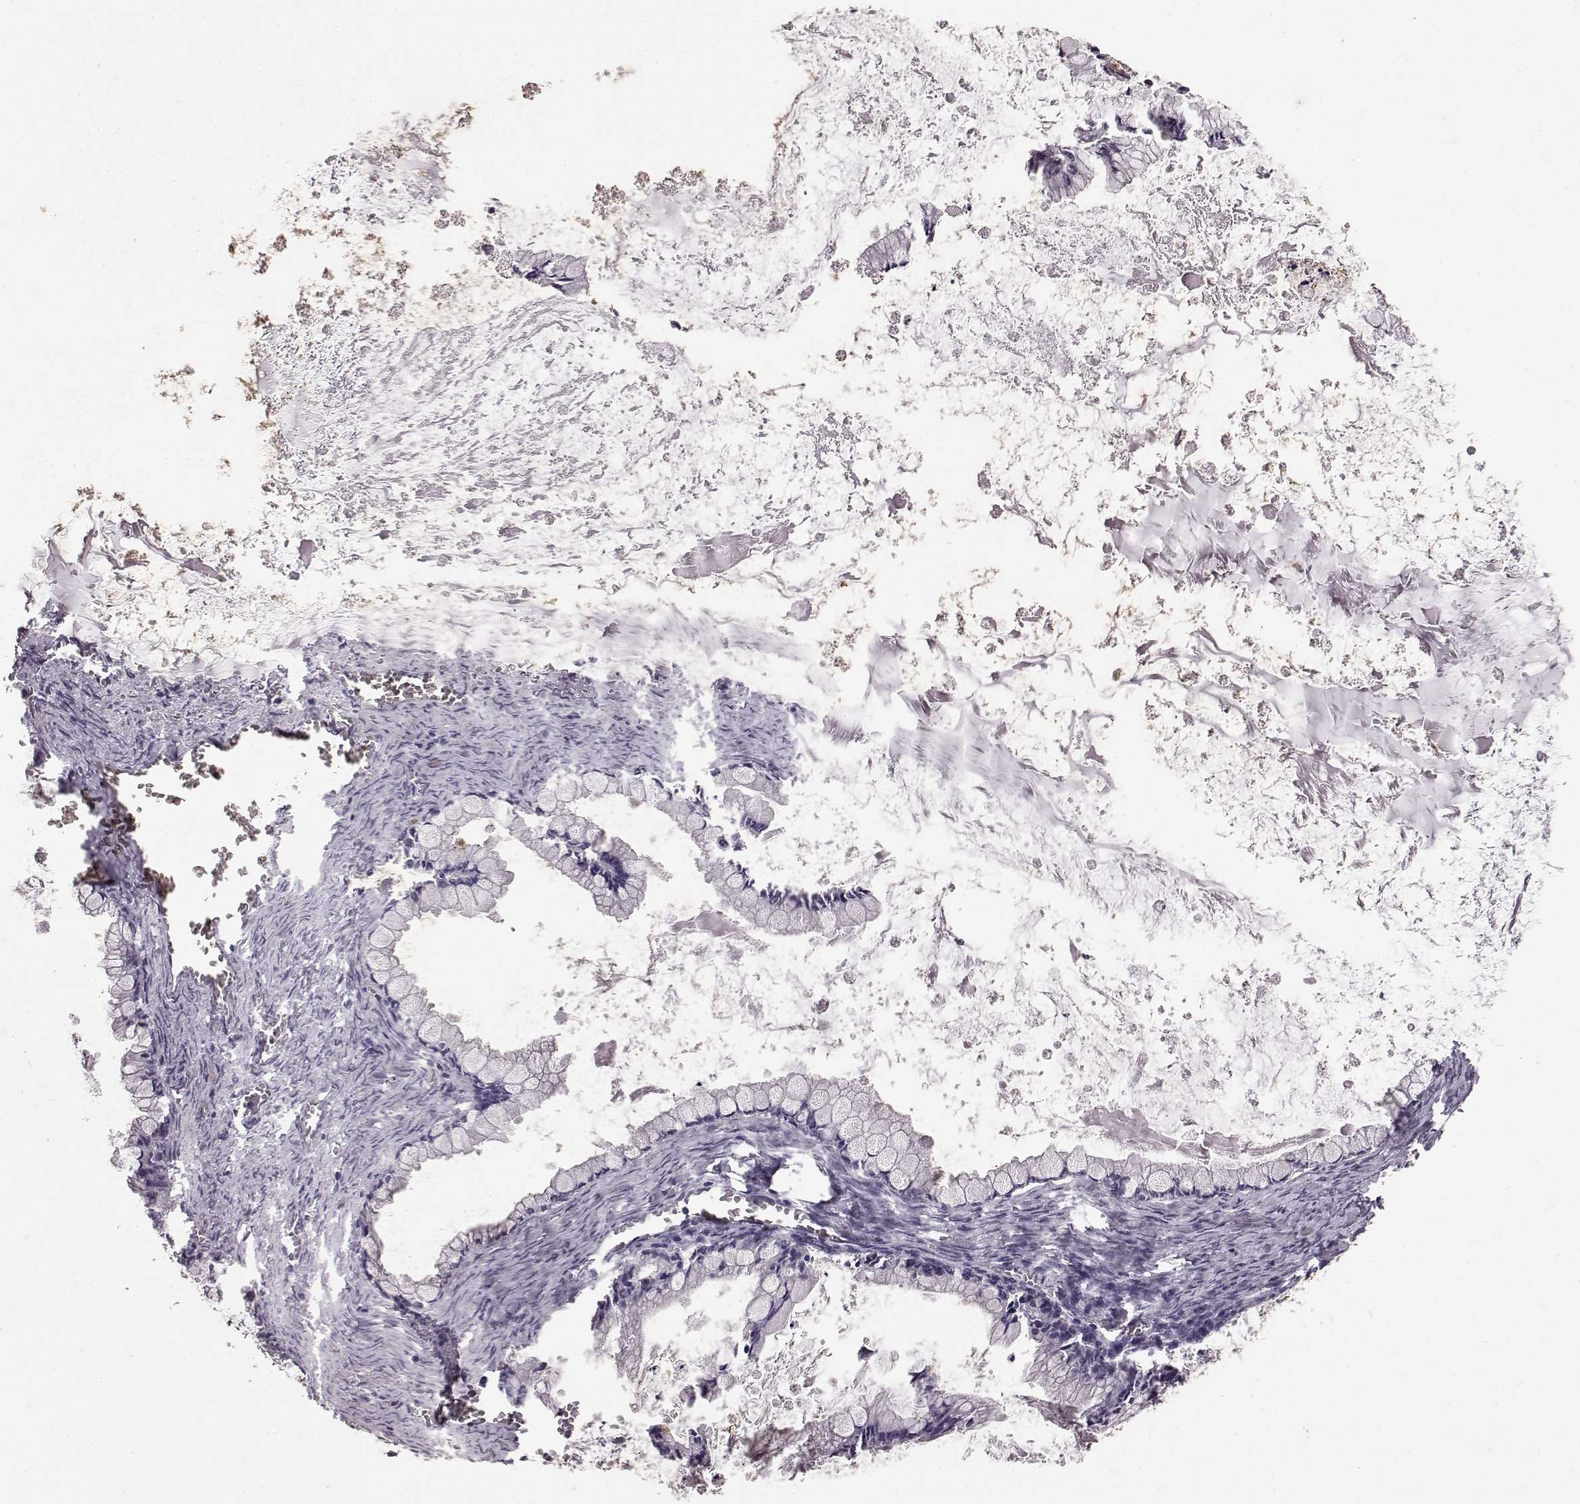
{"staining": {"intensity": "negative", "quantity": "none", "location": "none"}, "tissue": "ovarian cancer", "cell_type": "Tumor cells", "image_type": "cancer", "snomed": [{"axis": "morphology", "description": "Cystadenocarcinoma, mucinous, NOS"}, {"axis": "topography", "description": "Ovary"}], "caption": "IHC photomicrograph of neoplastic tissue: ovarian cancer stained with DAB (3,3'-diaminobenzidine) shows no significant protein expression in tumor cells.", "gene": "FUT4", "patient": {"sex": "female", "age": 67}}